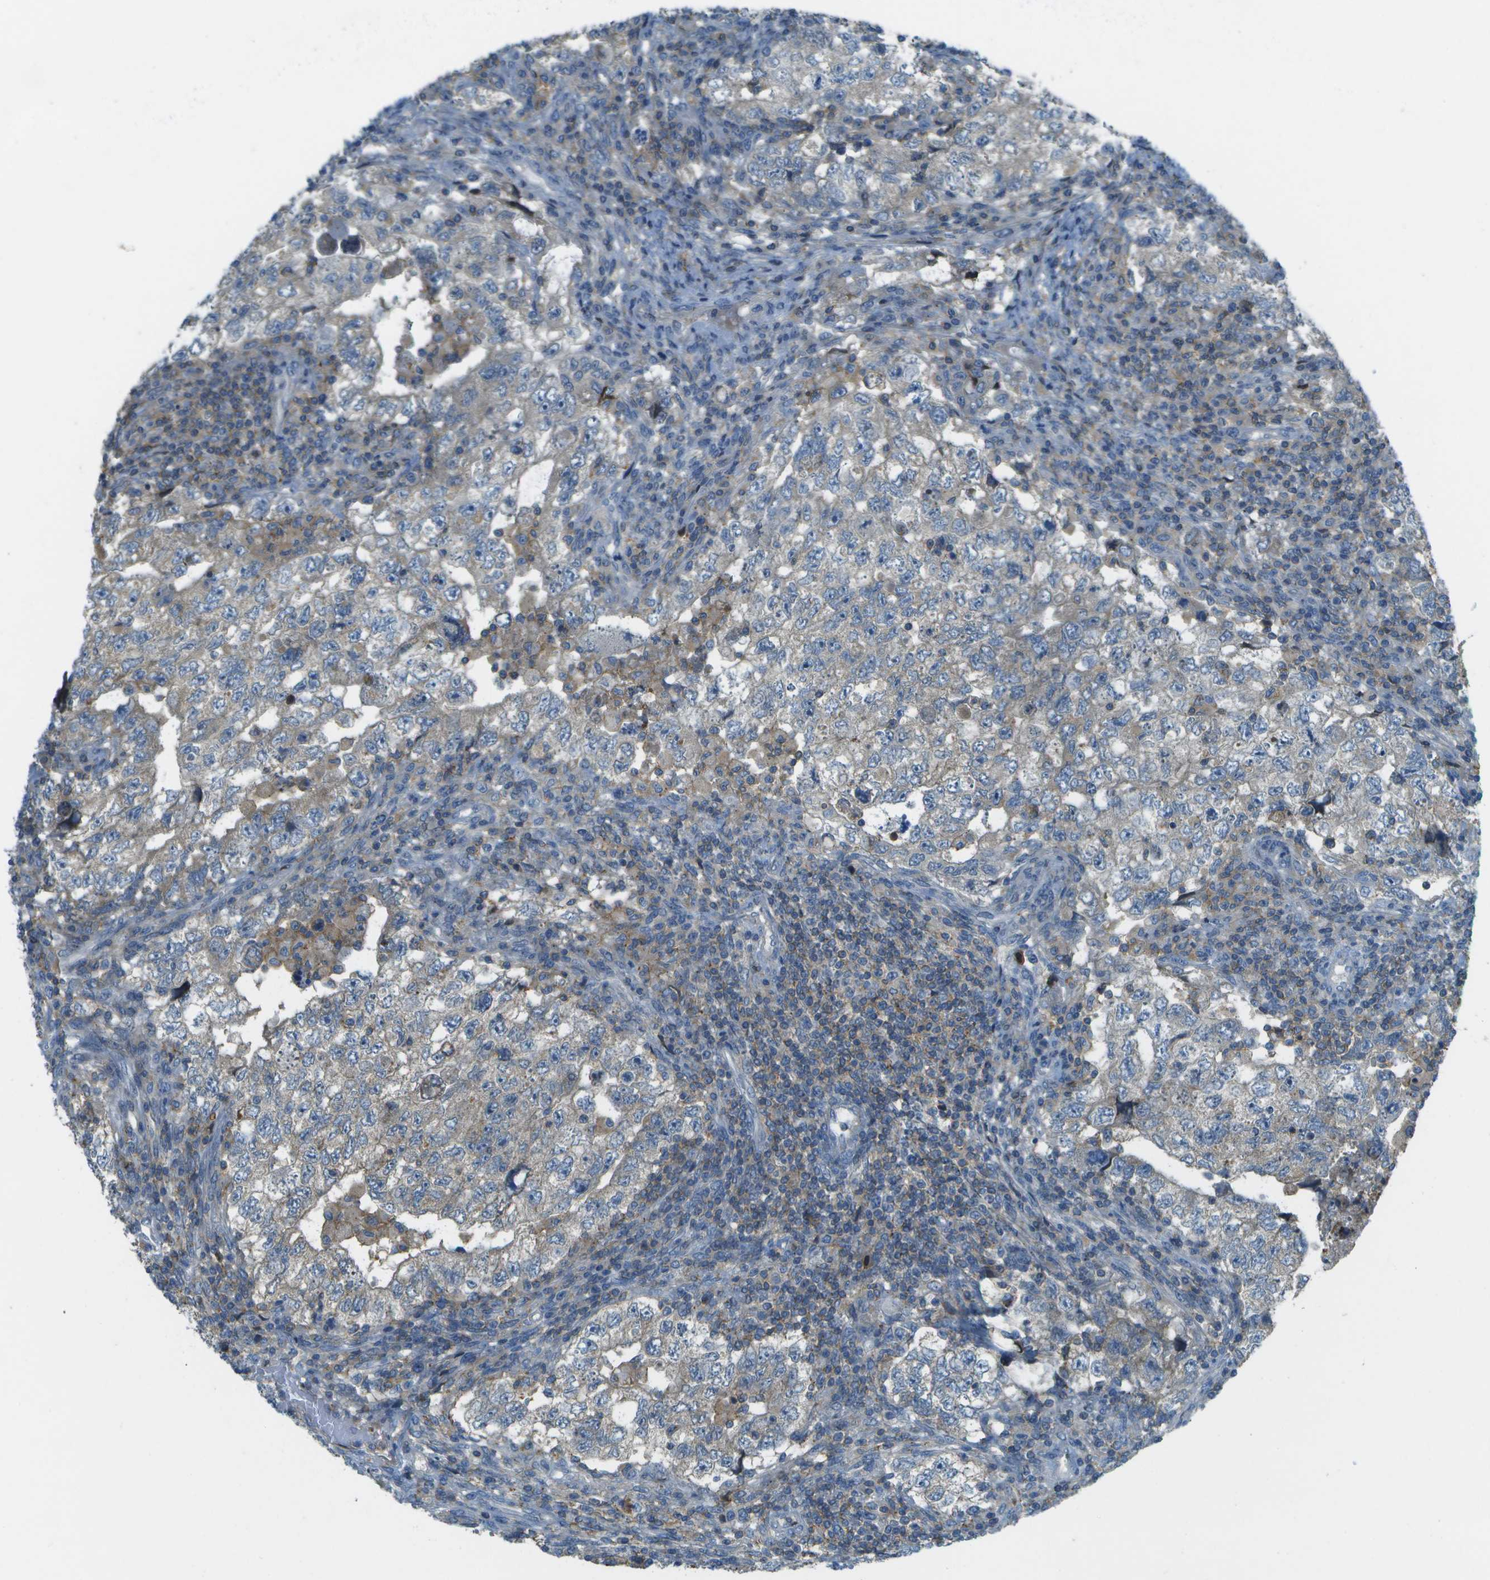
{"staining": {"intensity": "weak", "quantity": "<25%", "location": "cytoplasmic/membranous"}, "tissue": "testis cancer", "cell_type": "Tumor cells", "image_type": "cancer", "snomed": [{"axis": "morphology", "description": "Carcinoma, Embryonal, NOS"}, {"axis": "topography", "description": "Testis"}], "caption": "High magnification brightfield microscopy of testis cancer (embryonal carcinoma) stained with DAB (3,3'-diaminobenzidine) (brown) and counterstained with hematoxylin (blue): tumor cells show no significant staining.", "gene": "LRRC66", "patient": {"sex": "male", "age": 36}}